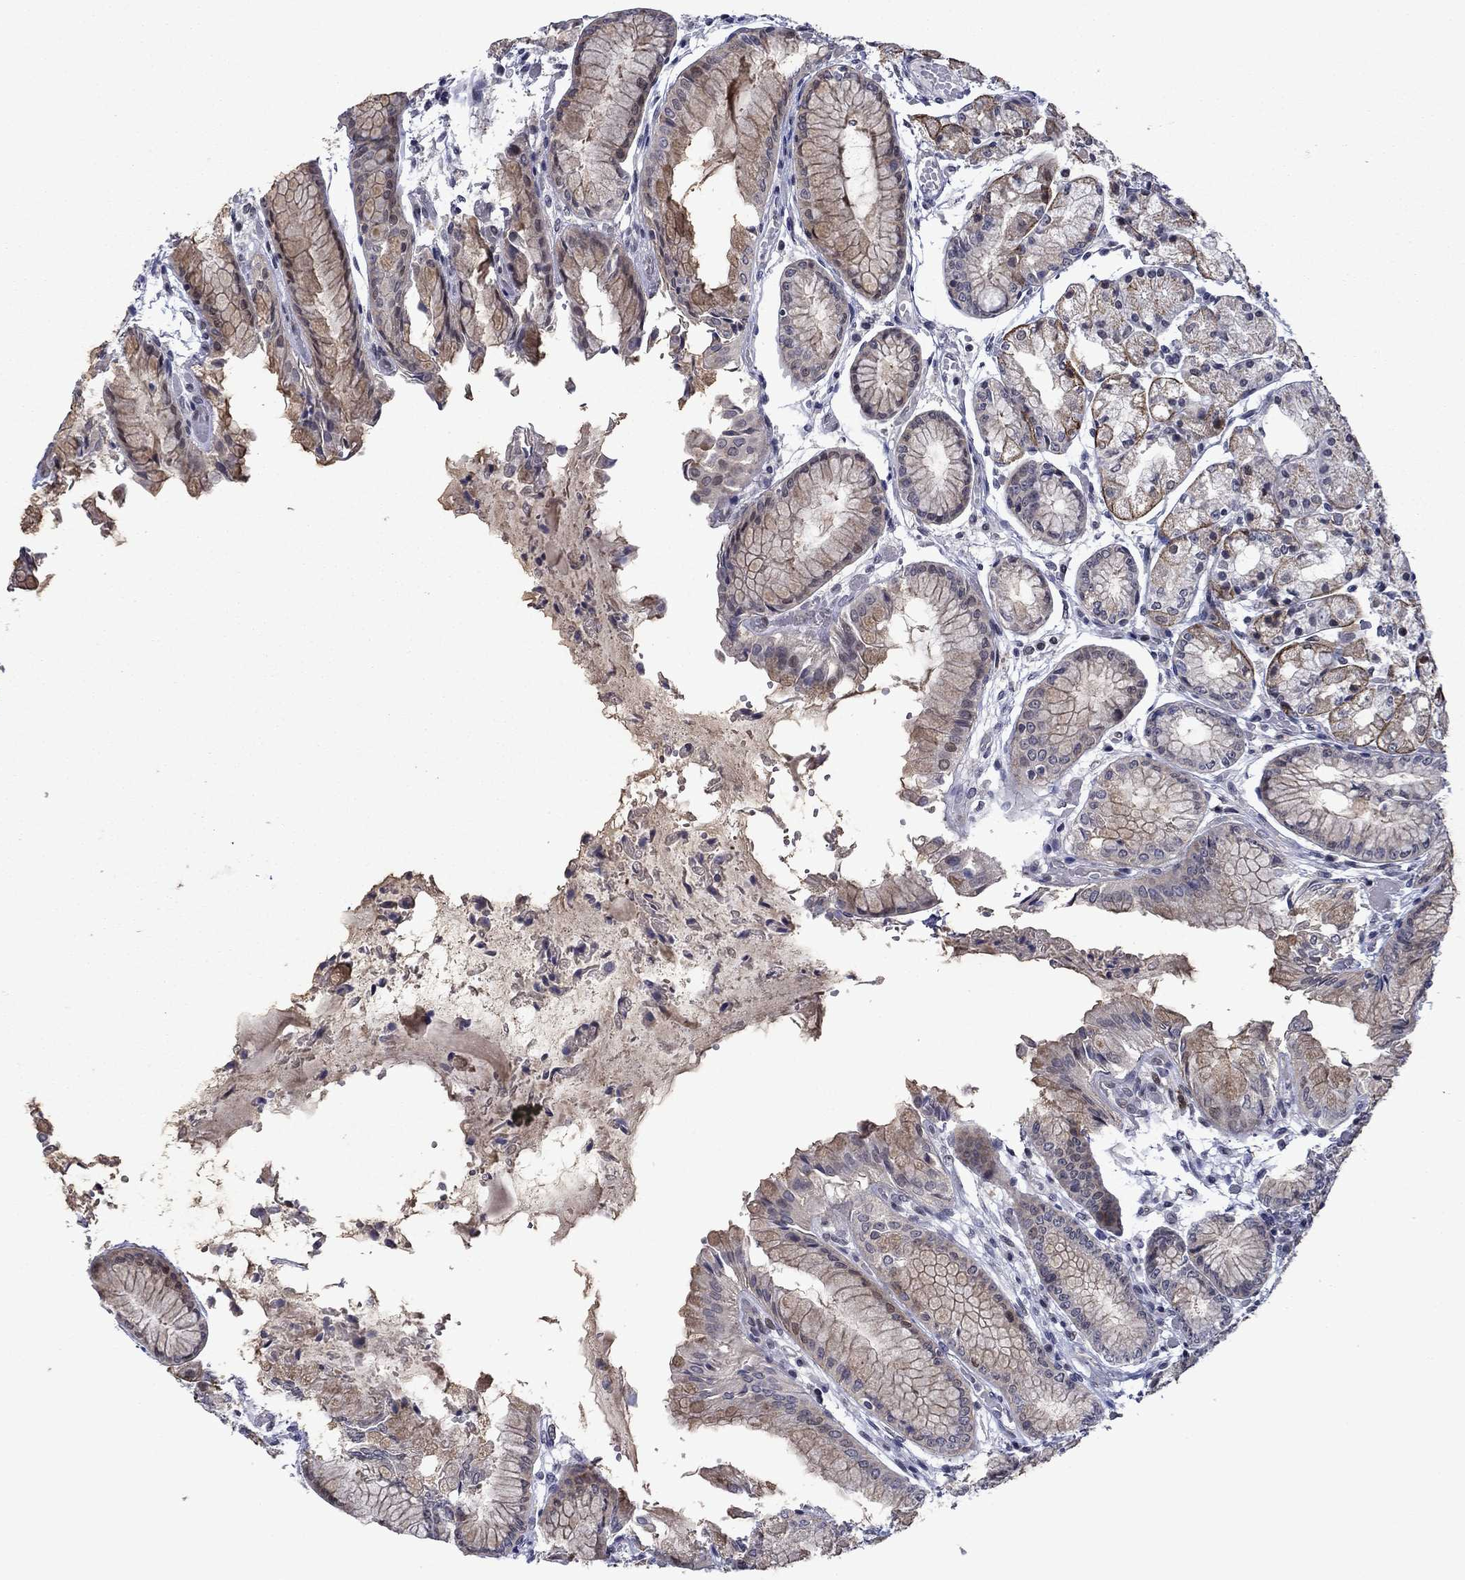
{"staining": {"intensity": "moderate", "quantity": "<25%", "location": "cytoplasmic/membranous"}, "tissue": "stomach", "cell_type": "Glandular cells", "image_type": "normal", "snomed": [{"axis": "morphology", "description": "Normal tissue, NOS"}, {"axis": "topography", "description": "Stomach, upper"}], "caption": "High-power microscopy captured an IHC image of normal stomach, revealing moderate cytoplasmic/membranous staining in about <25% of glandular cells. Using DAB (brown) and hematoxylin (blue) stains, captured at high magnification using brightfield microscopy.", "gene": "B3GAT1", "patient": {"sex": "male", "age": 72}}